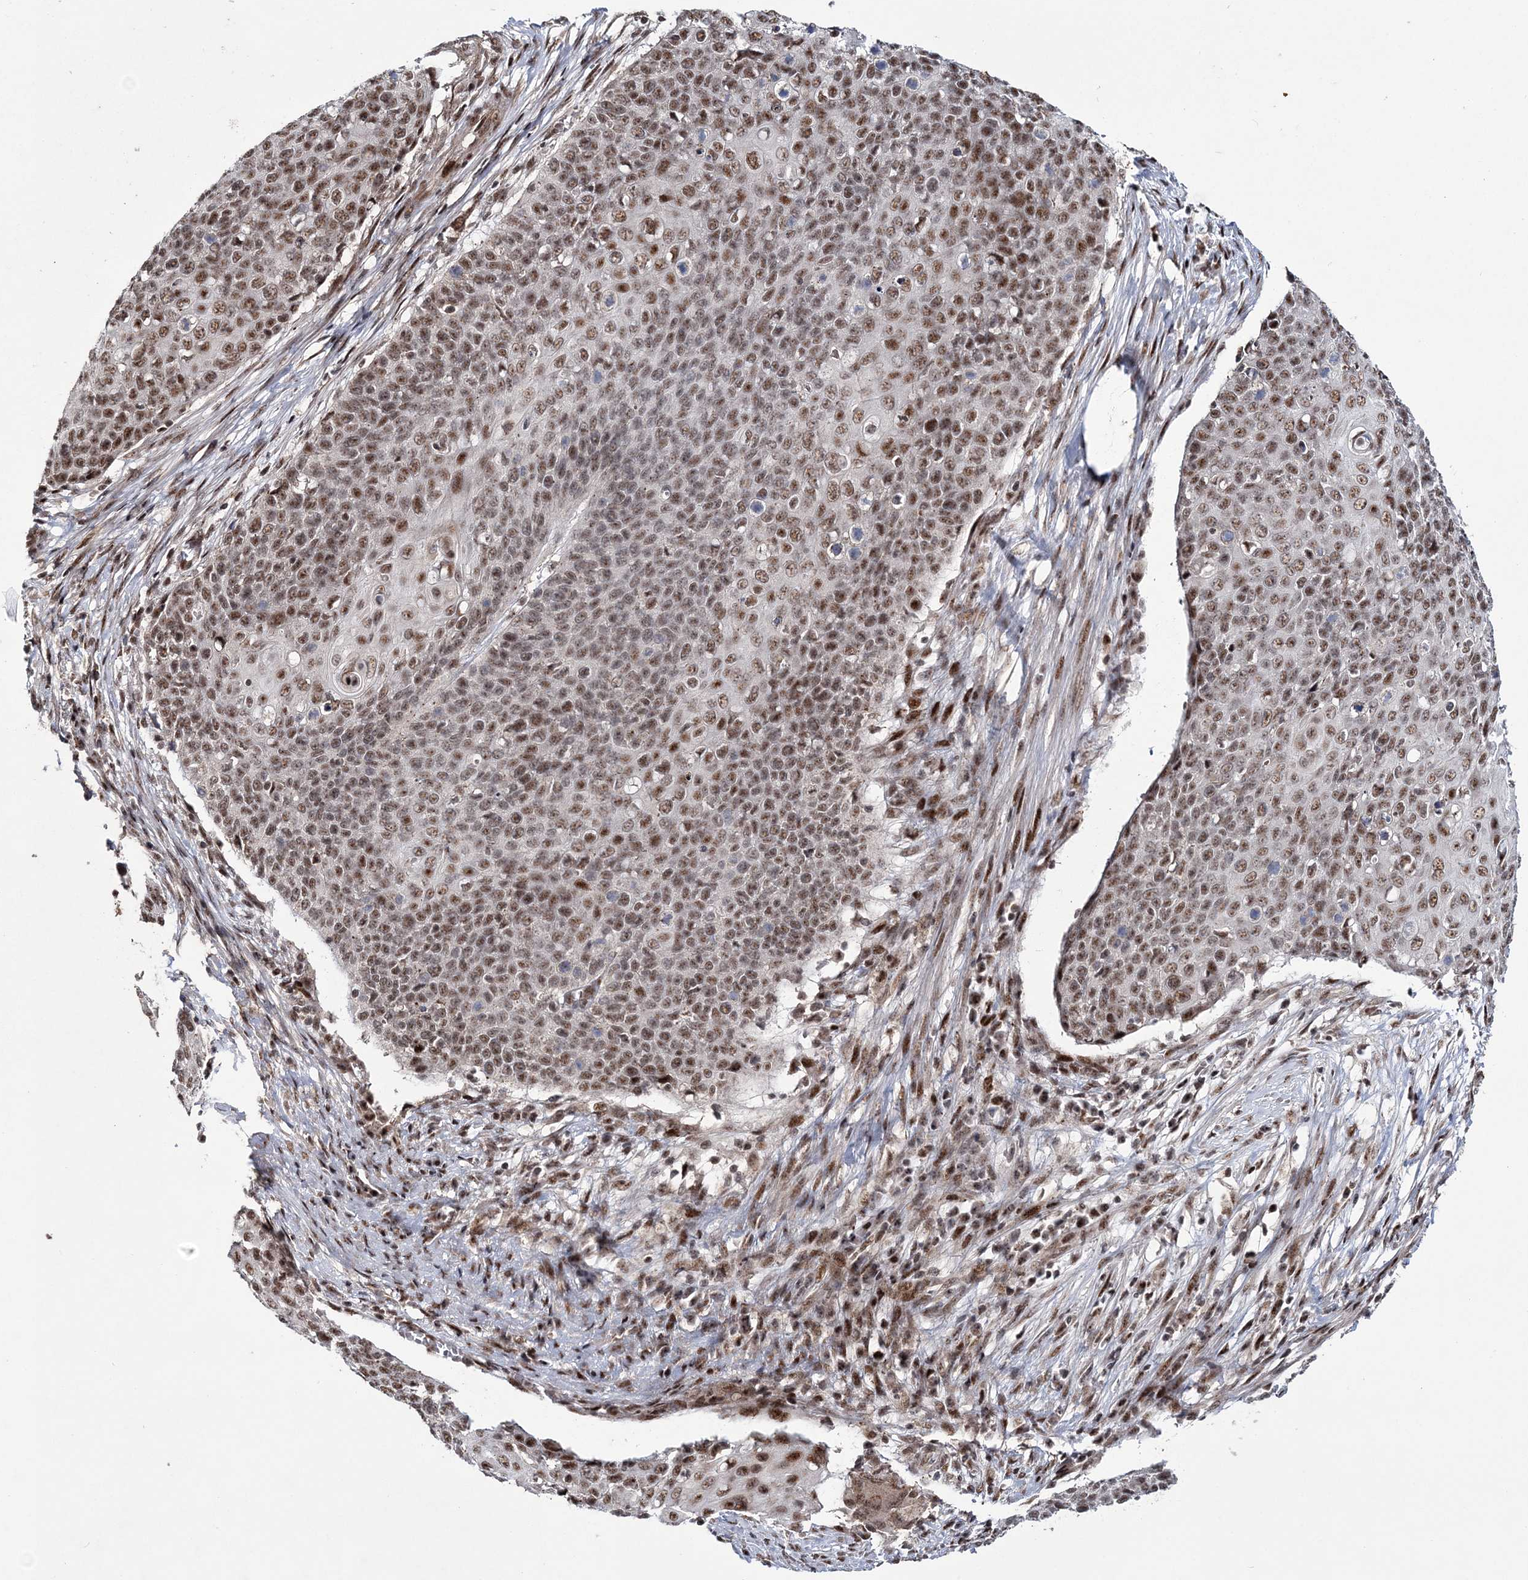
{"staining": {"intensity": "moderate", "quantity": ">75%", "location": "nuclear"}, "tissue": "cervical cancer", "cell_type": "Tumor cells", "image_type": "cancer", "snomed": [{"axis": "morphology", "description": "Squamous cell carcinoma, NOS"}, {"axis": "topography", "description": "Cervix"}], "caption": "High-power microscopy captured an immunohistochemistry micrograph of cervical squamous cell carcinoma, revealing moderate nuclear staining in about >75% of tumor cells. (Brightfield microscopy of DAB IHC at high magnification).", "gene": "TATDN2", "patient": {"sex": "female", "age": 39}}